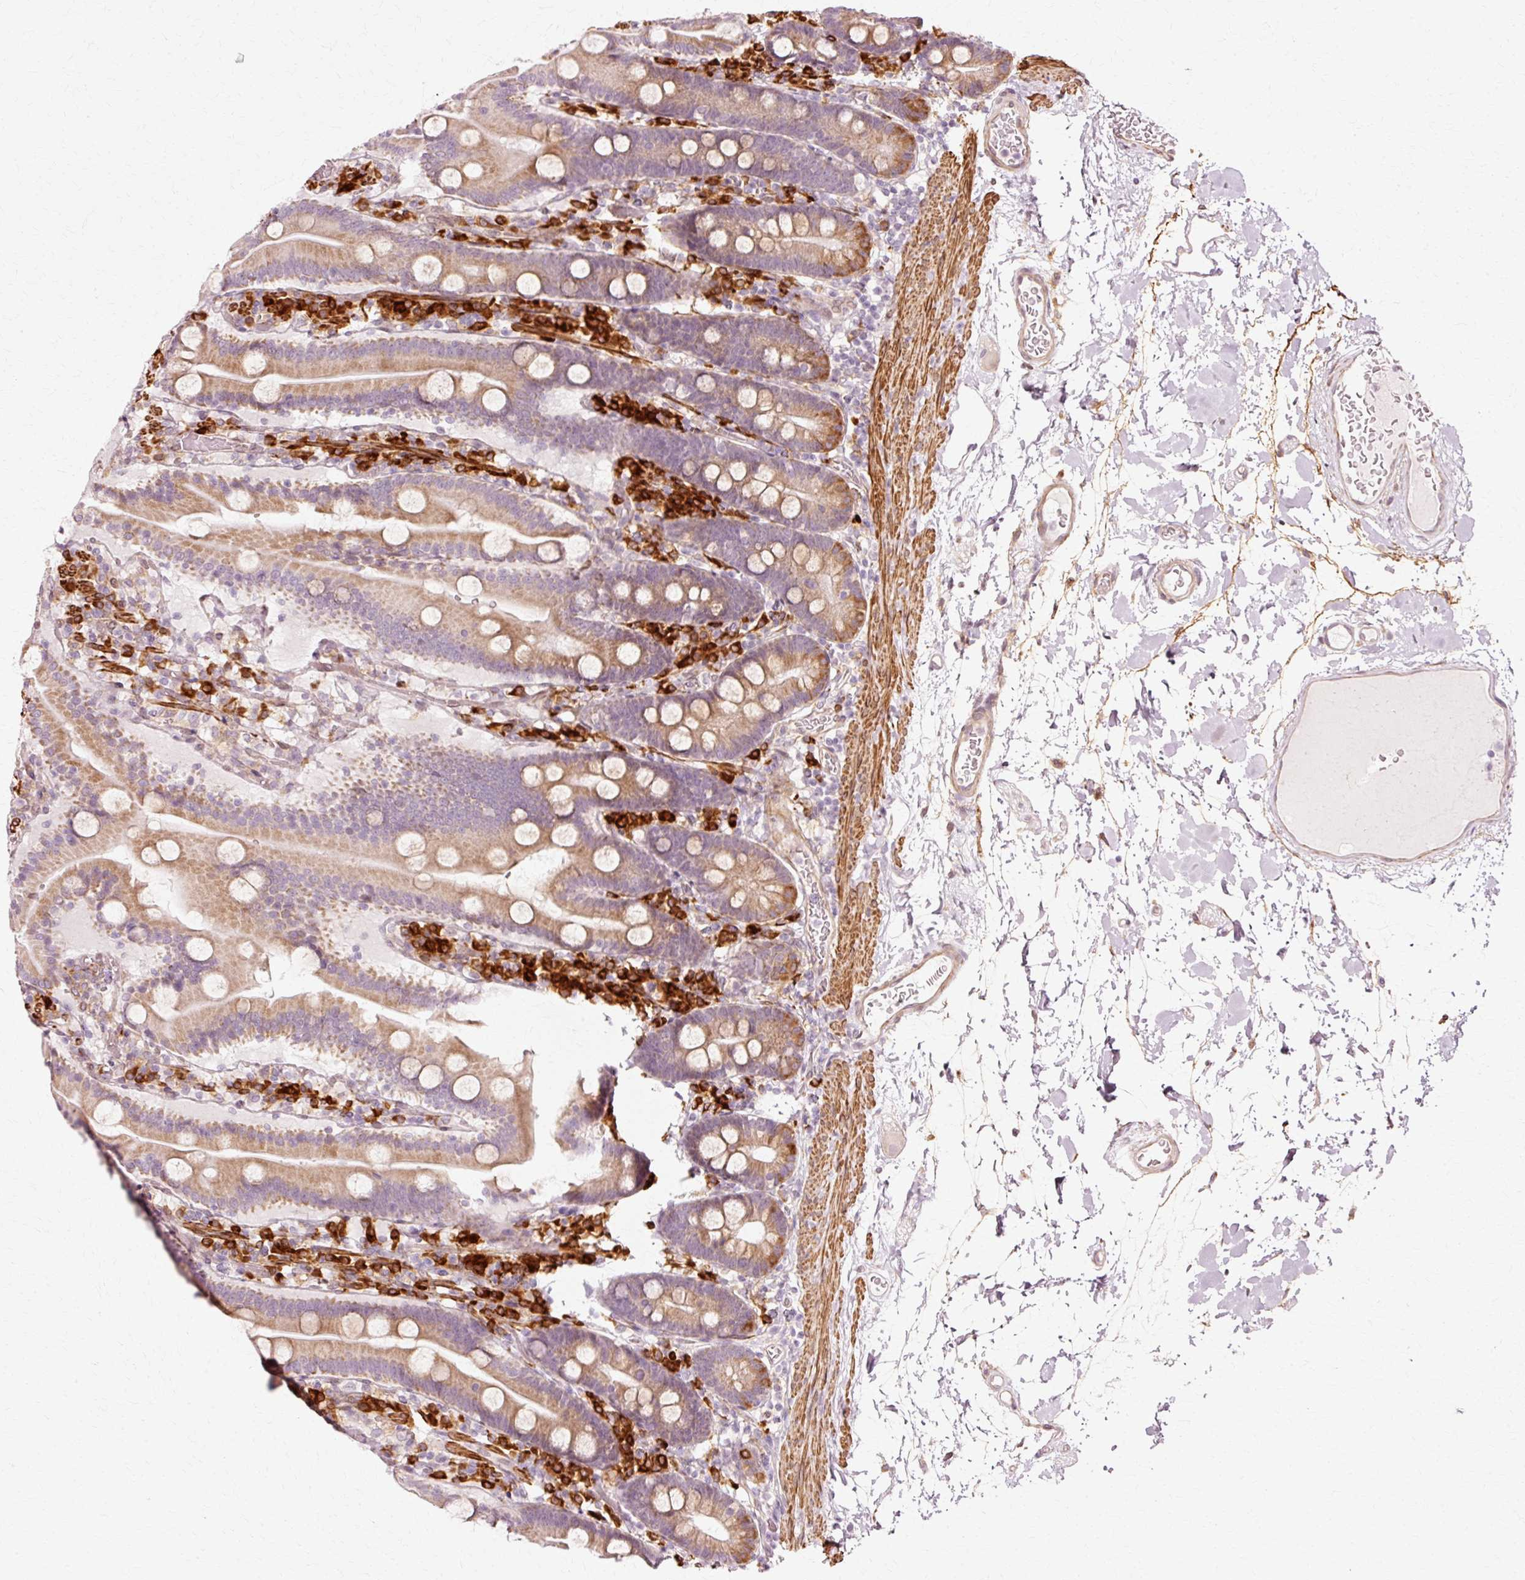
{"staining": {"intensity": "moderate", "quantity": "25%-75%", "location": "cytoplasmic/membranous"}, "tissue": "duodenum", "cell_type": "Glandular cells", "image_type": "normal", "snomed": [{"axis": "morphology", "description": "Normal tissue, NOS"}, {"axis": "topography", "description": "Duodenum"}], "caption": "DAB (3,3'-diaminobenzidine) immunohistochemical staining of unremarkable human duodenum displays moderate cytoplasmic/membranous protein expression in about 25%-75% of glandular cells.", "gene": "RANBP2", "patient": {"sex": "male", "age": 55}}